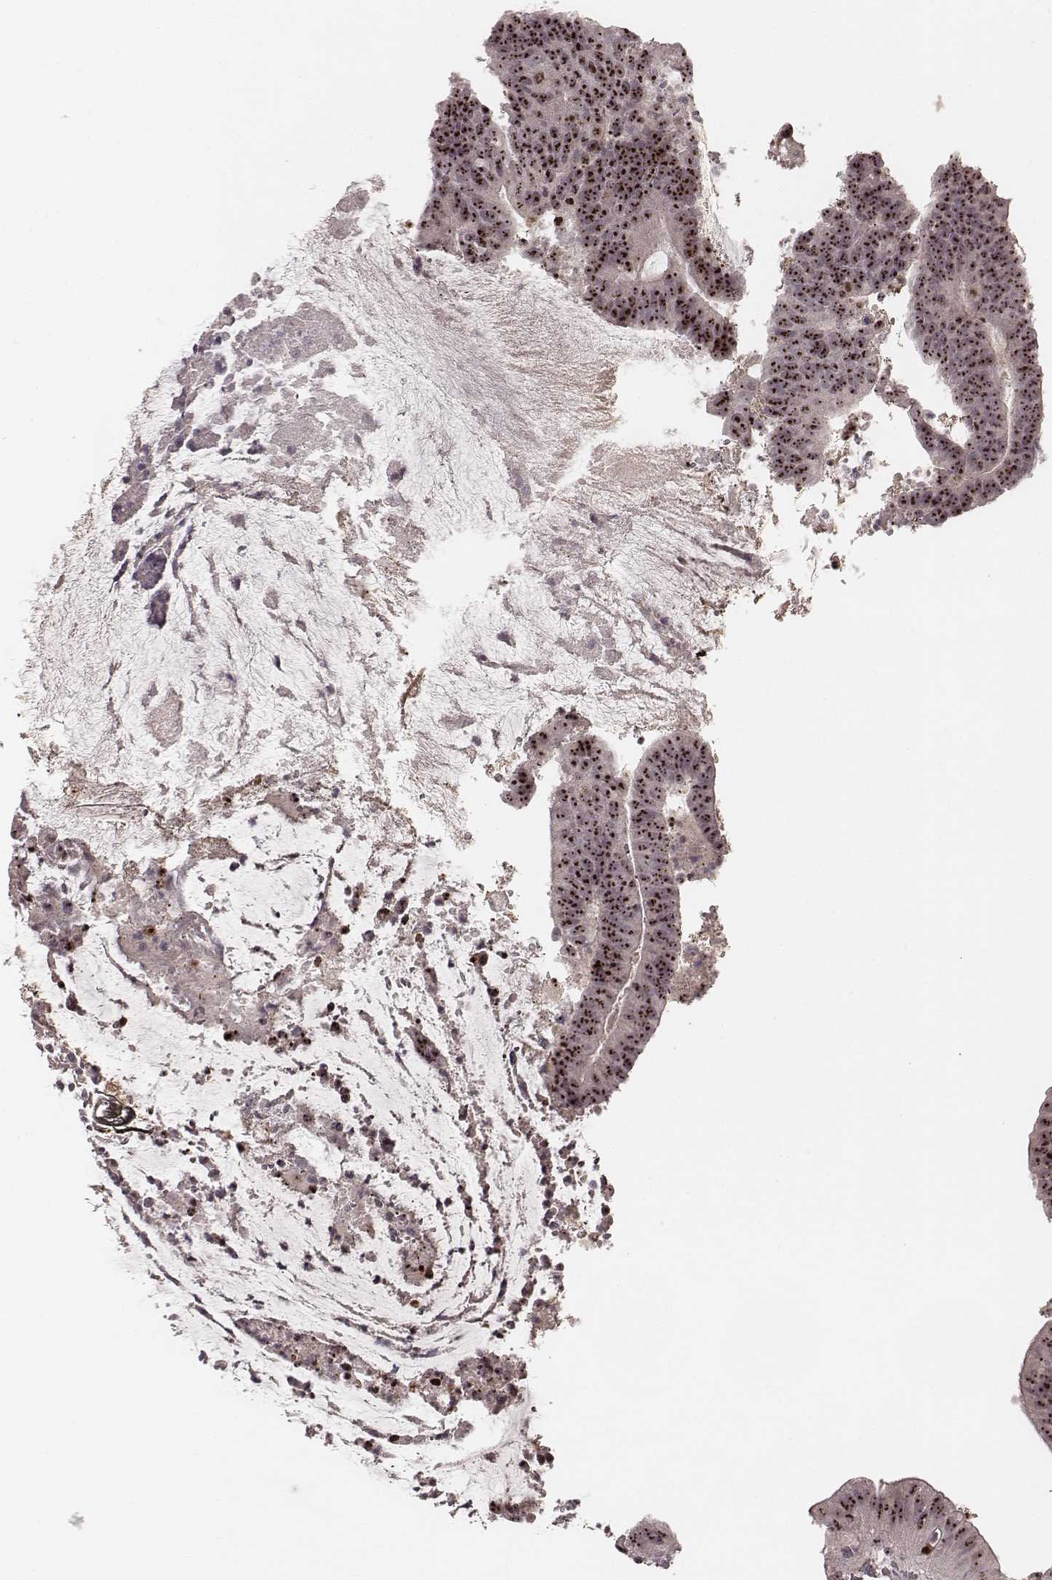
{"staining": {"intensity": "moderate", "quantity": ">75%", "location": "nuclear"}, "tissue": "colorectal cancer", "cell_type": "Tumor cells", "image_type": "cancer", "snomed": [{"axis": "morphology", "description": "Adenocarcinoma, NOS"}, {"axis": "topography", "description": "Colon"}], "caption": "A histopathology image showing moderate nuclear expression in approximately >75% of tumor cells in colorectal cancer (adenocarcinoma), as visualized by brown immunohistochemical staining.", "gene": "NOP56", "patient": {"sex": "female", "age": 43}}